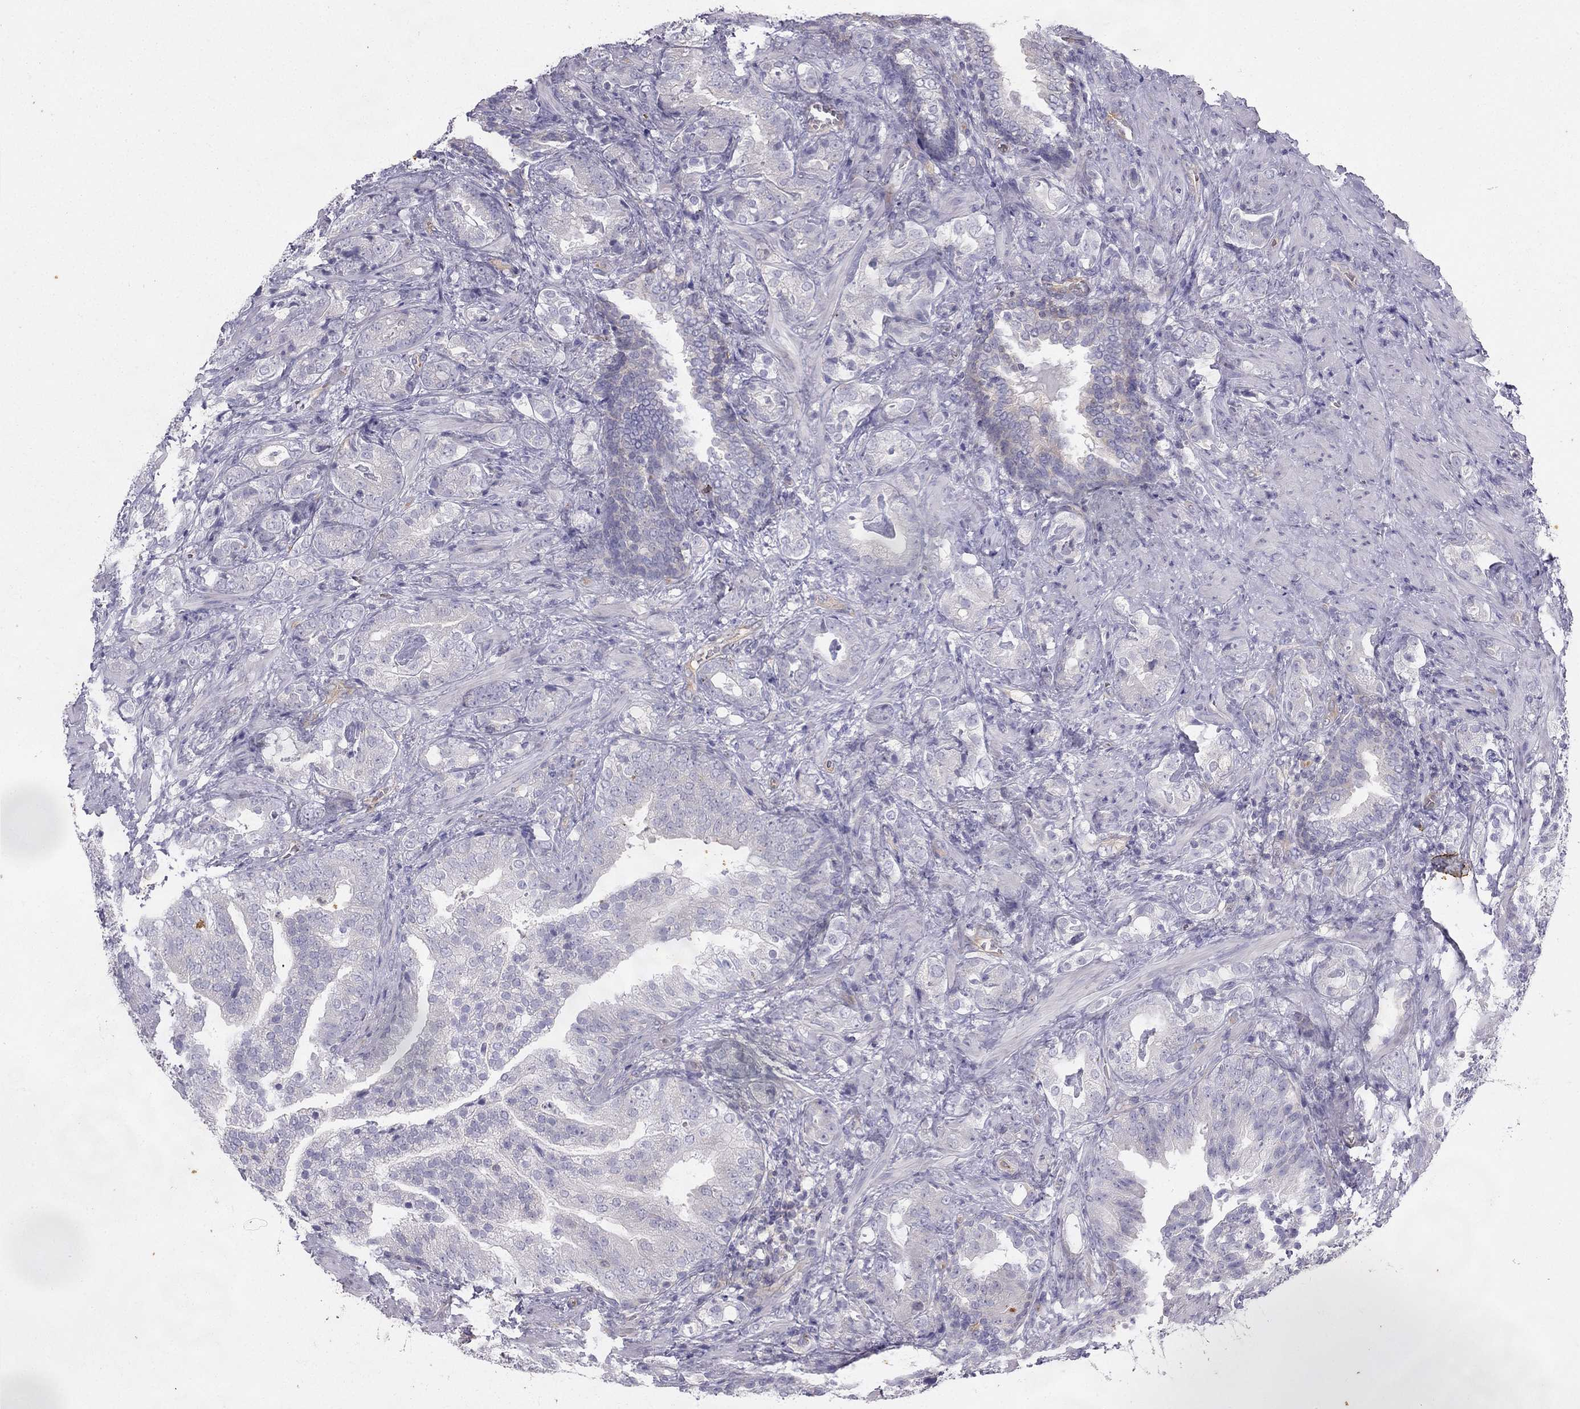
{"staining": {"intensity": "negative", "quantity": "none", "location": "none"}, "tissue": "prostate cancer", "cell_type": "Tumor cells", "image_type": "cancer", "snomed": [{"axis": "morphology", "description": "Adenocarcinoma, NOS"}, {"axis": "topography", "description": "Prostate"}], "caption": "This is a image of immunohistochemistry staining of adenocarcinoma (prostate), which shows no expression in tumor cells.", "gene": "GJA8", "patient": {"sex": "male", "age": 57}}